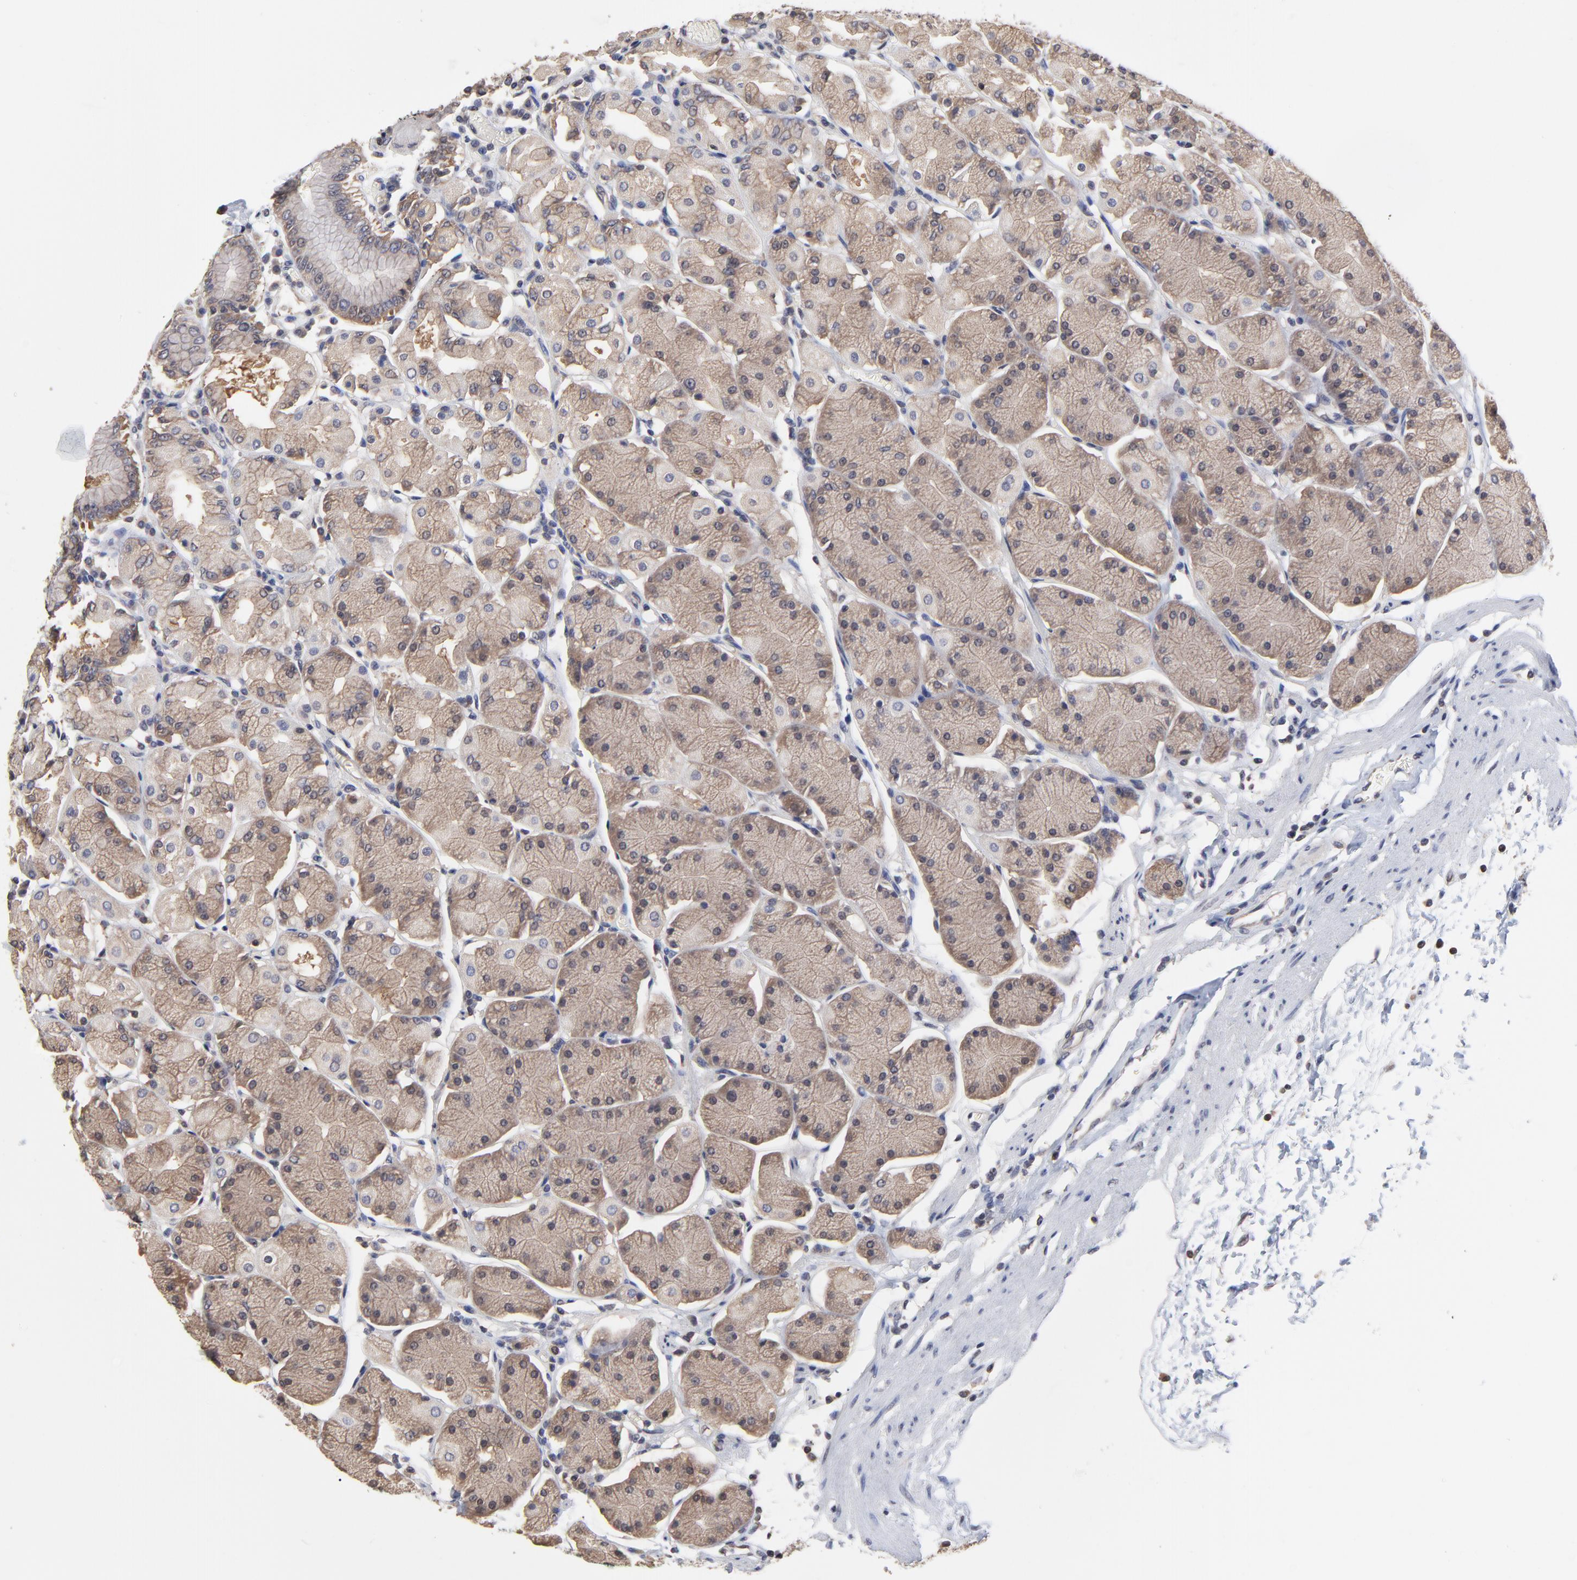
{"staining": {"intensity": "weak", "quantity": ">75%", "location": "cytoplasmic/membranous"}, "tissue": "stomach", "cell_type": "Glandular cells", "image_type": "normal", "snomed": [{"axis": "morphology", "description": "Normal tissue, NOS"}, {"axis": "topography", "description": "Stomach, upper"}, {"axis": "topography", "description": "Stomach"}], "caption": "Protein staining shows weak cytoplasmic/membranous expression in approximately >75% of glandular cells in unremarkable stomach.", "gene": "CCT2", "patient": {"sex": "male", "age": 76}}